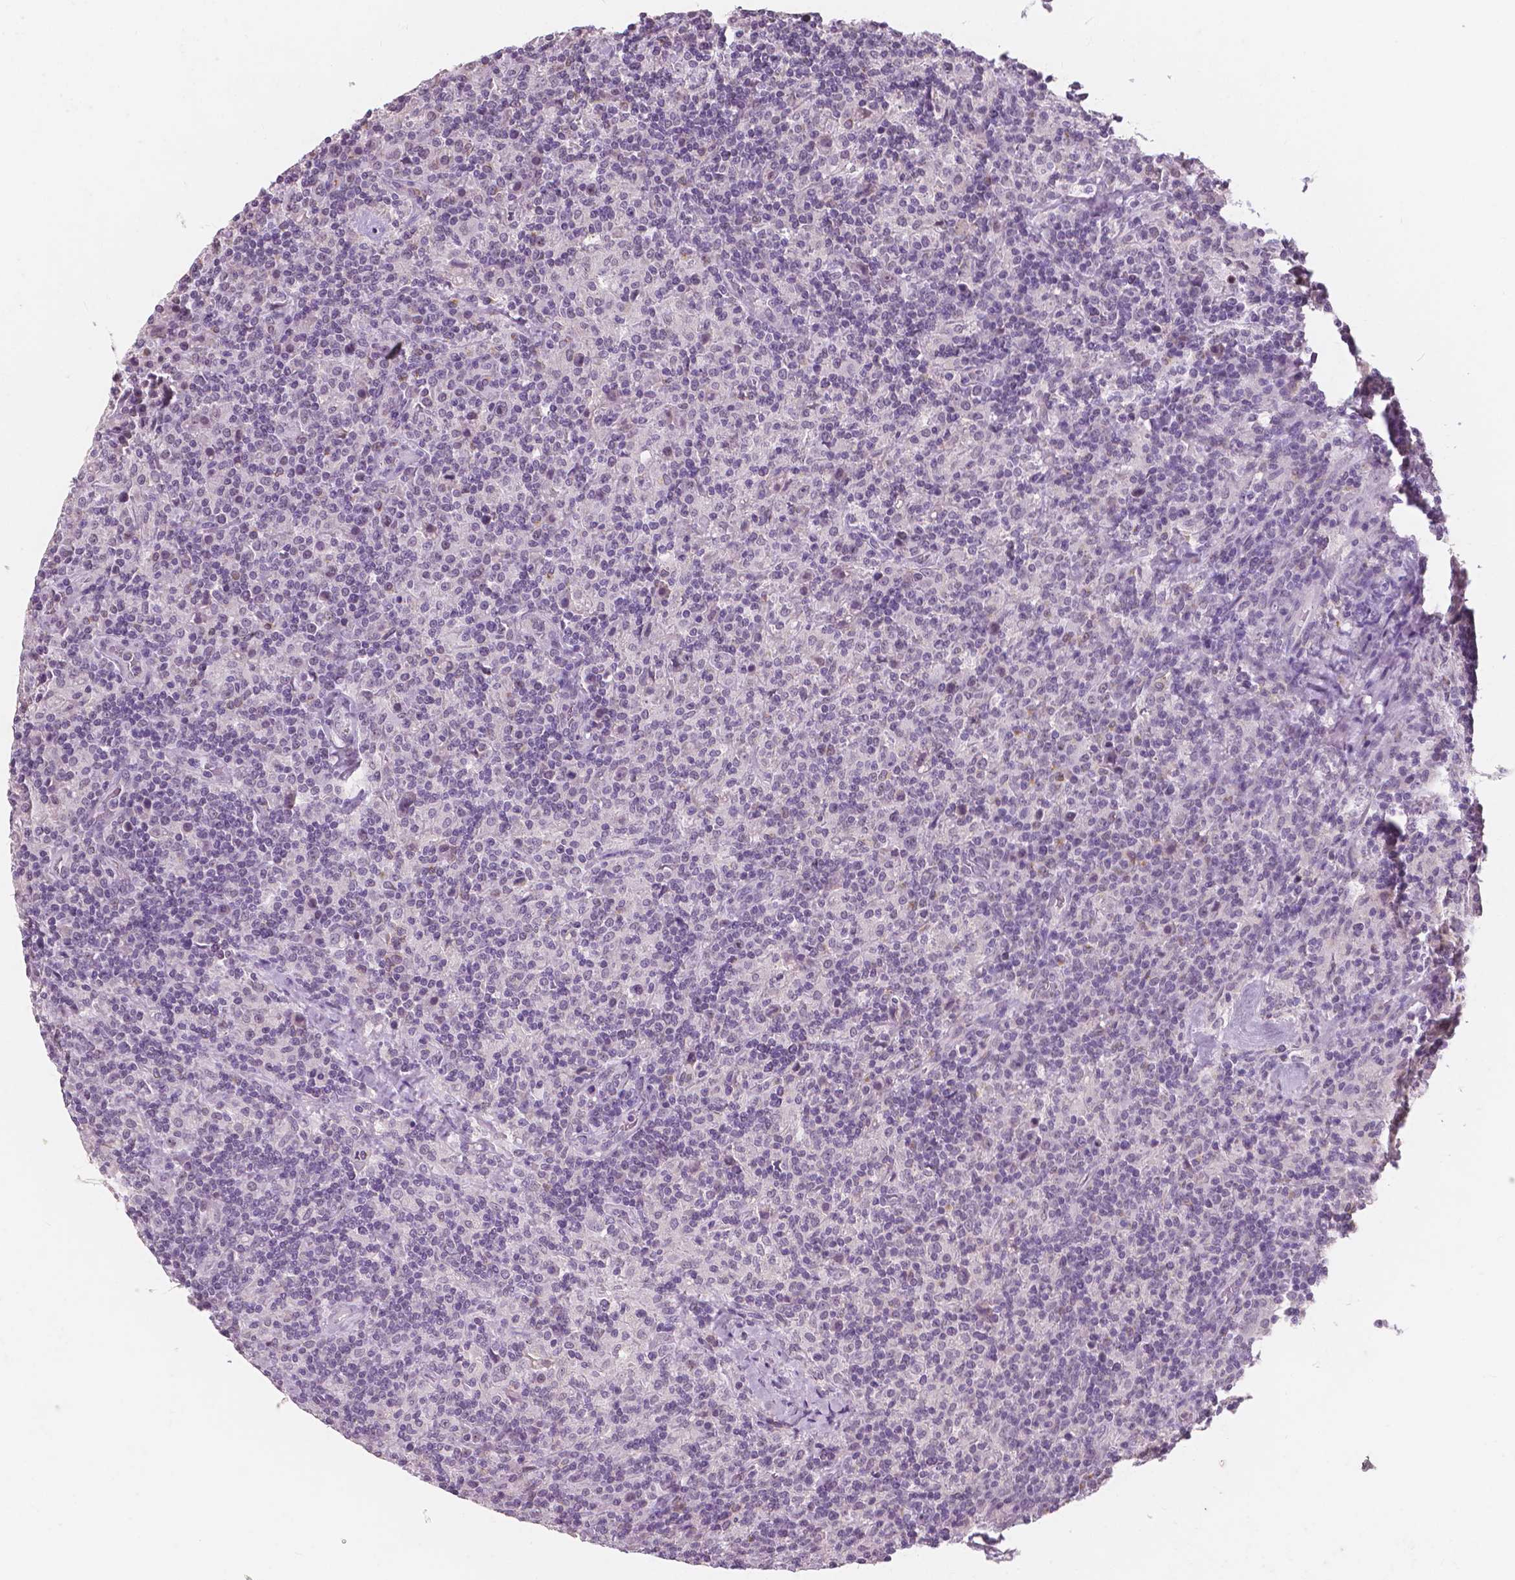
{"staining": {"intensity": "negative", "quantity": "none", "location": "none"}, "tissue": "lymphoma", "cell_type": "Tumor cells", "image_type": "cancer", "snomed": [{"axis": "morphology", "description": "Hodgkin's disease, NOS"}, {"axis": "topography", "description": "Lymph node"}], "caption": "This is a image of IHC staining of Hodgkin's disease, which shows no staining in tumor cells. The staining is performed using DAB (3,3'-diaminobenzidine) brown chromogen with nuclei counter-stained in using hematoxylin.", "gene": "NOLC1", "patient": {"sex": "male", "age": 70}}